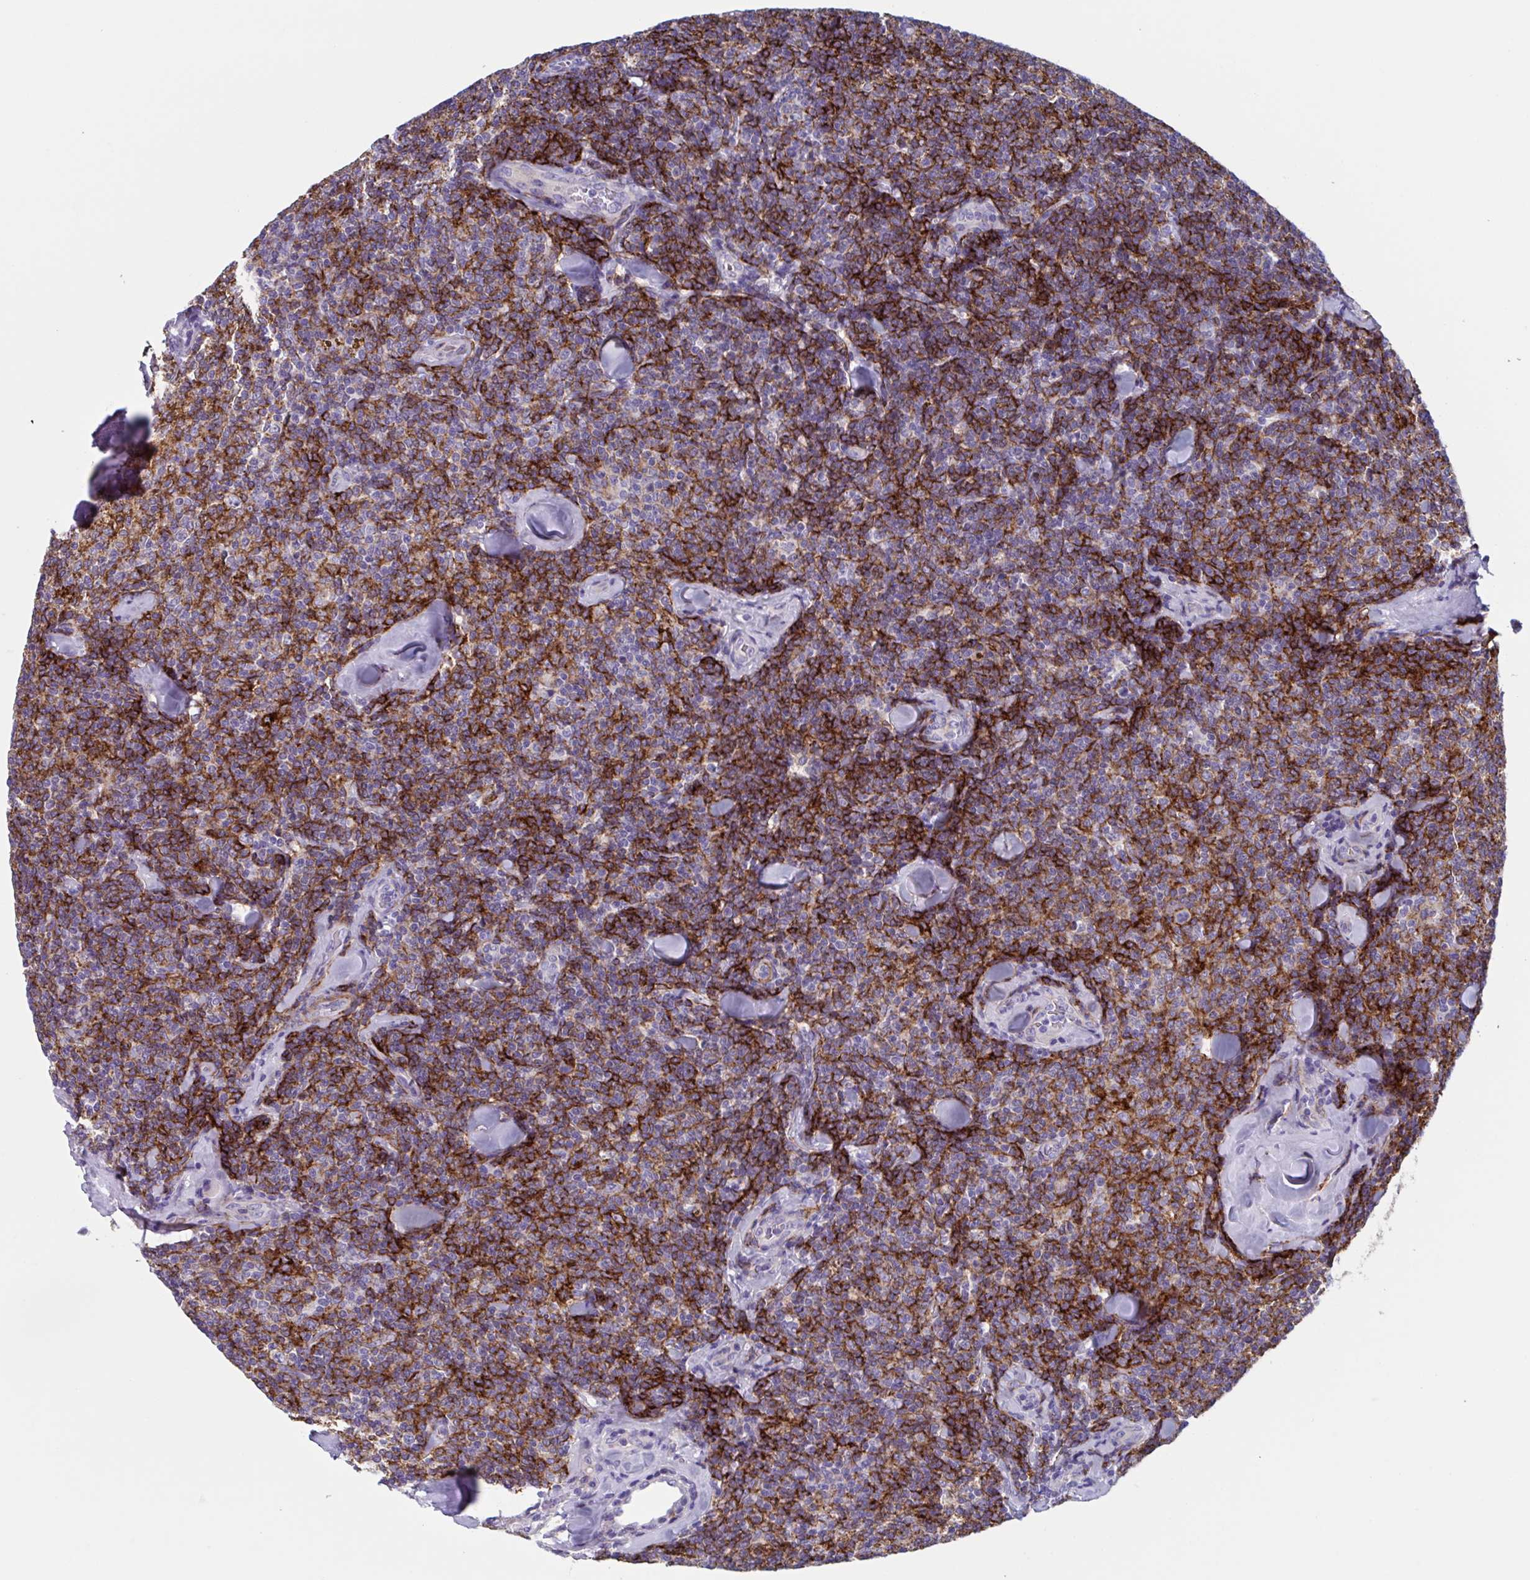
{"staining": {"intensity": "strong", "quantity": ">75%", "location": "cytoplasmic/membranous"}, "tissue": "lymphoma", "cell_type": "Tumor cells", "image_type": "cancer", "snomed": [{"axis": "morphology", "description": "Malignant lymphoma, non-Hodgkin's type, Low grade"}, {"axis": "topography", "description": "Lymph node"}], "caption": "This image displays low-grade malignant lymphoma, non-Hodgkin's type stained with immunohistochemistry (IHC) to label a protein in brown. The cytoplasmic/membranous of tumor cells show strong positivity for the protein. Nuclei are counter-stained blue.", "gene": "LPIN3", "patient": {"sex": "female", "age": 56}}